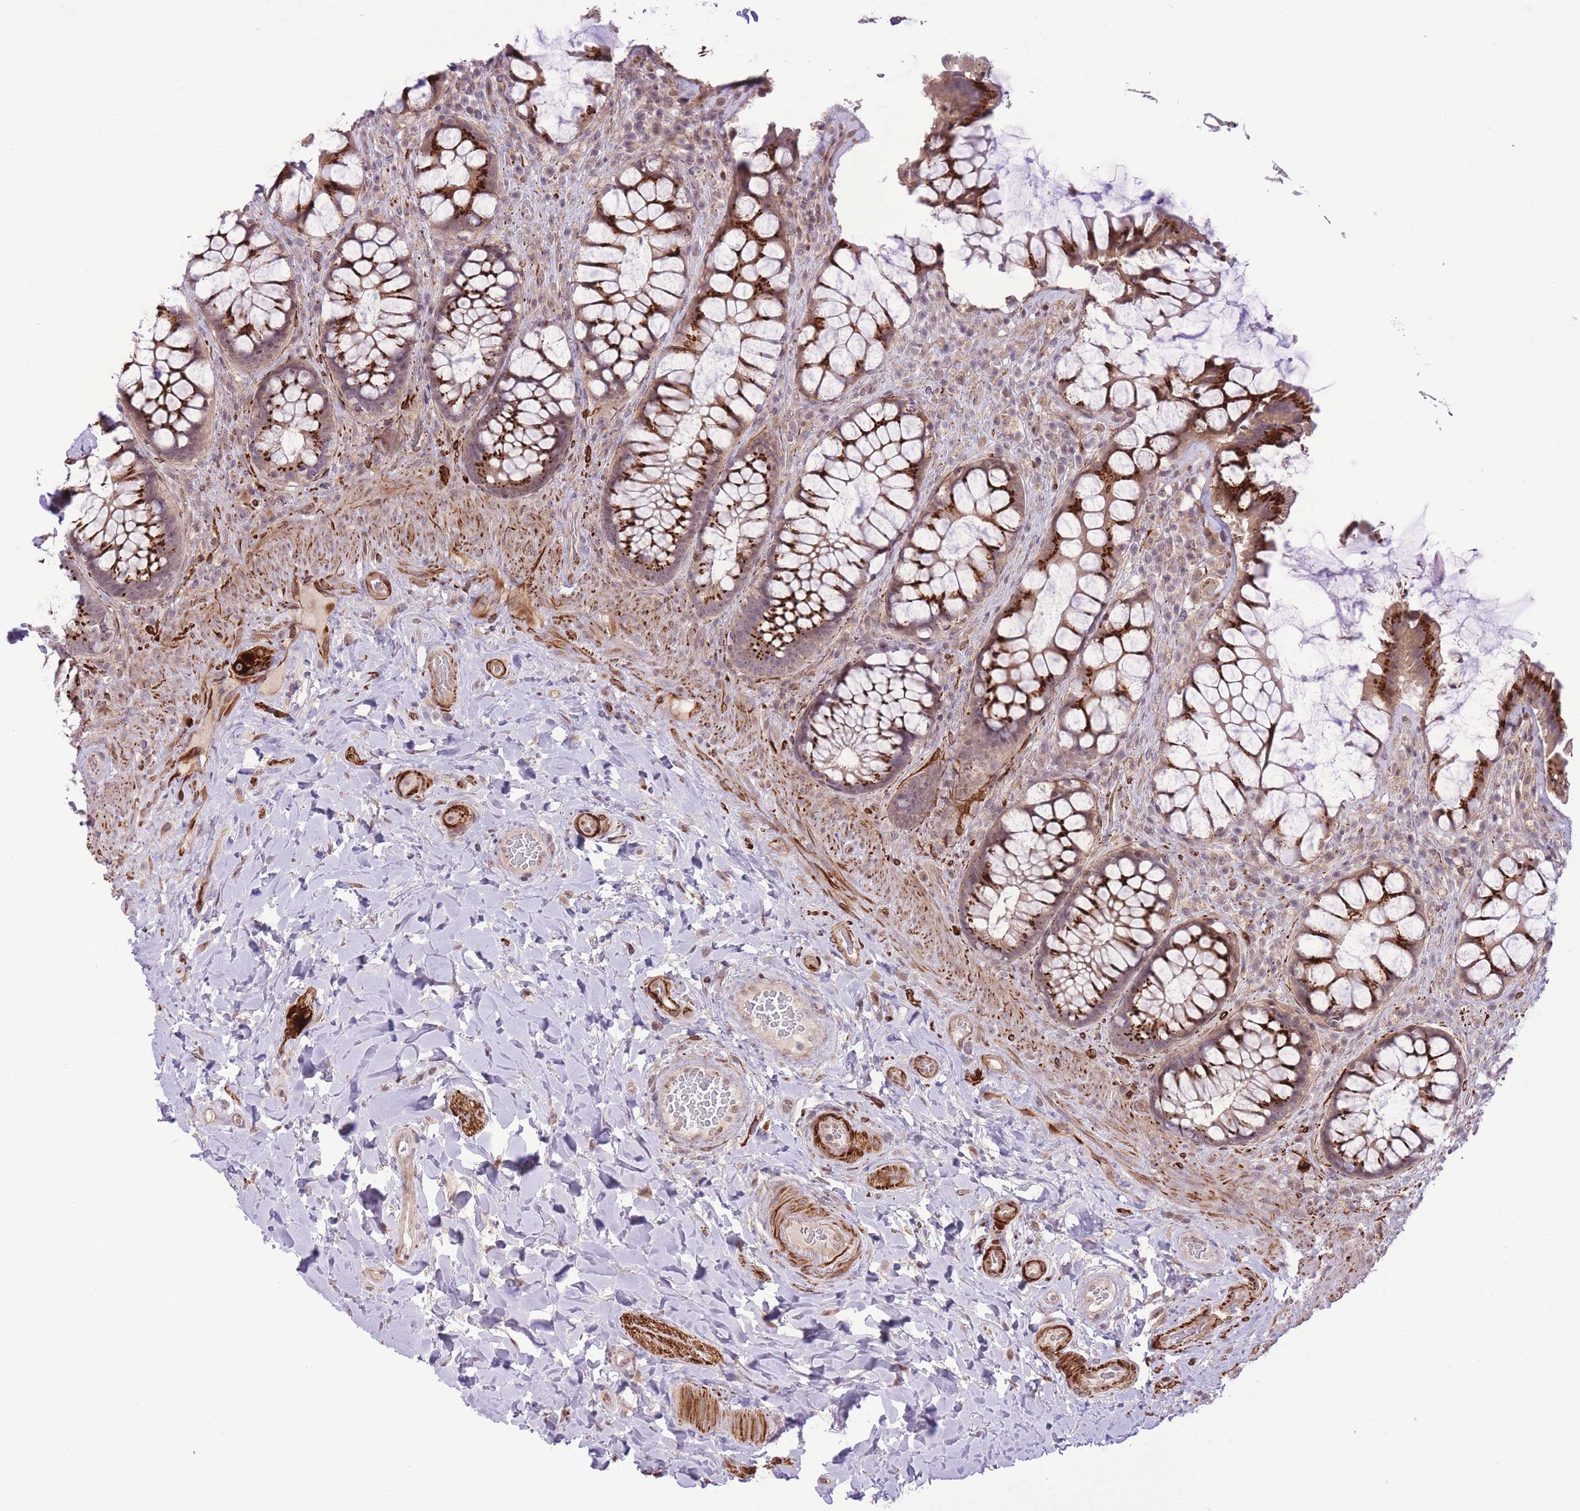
{"staining": {"intensity": "strong", "quantity": ">75%", "location": "cytoplasmic/membranous"}, "tissue": "rectum", "cell_type": "Glandular cells", "image_type": "normal", "snomed": [{"axis": "morphology", "description": "Normal tissue, NOS"}, {"axis": "topography", "description": "Rectum"}], "caption": "Immunohistochemical staining of benign human rectum shows >75% levels of strong cytoplasmic/membranous protein staining in about >75% of glandular cells.", "gene": "ZBED5", "patient": {"sex": "female", "age": 58}}